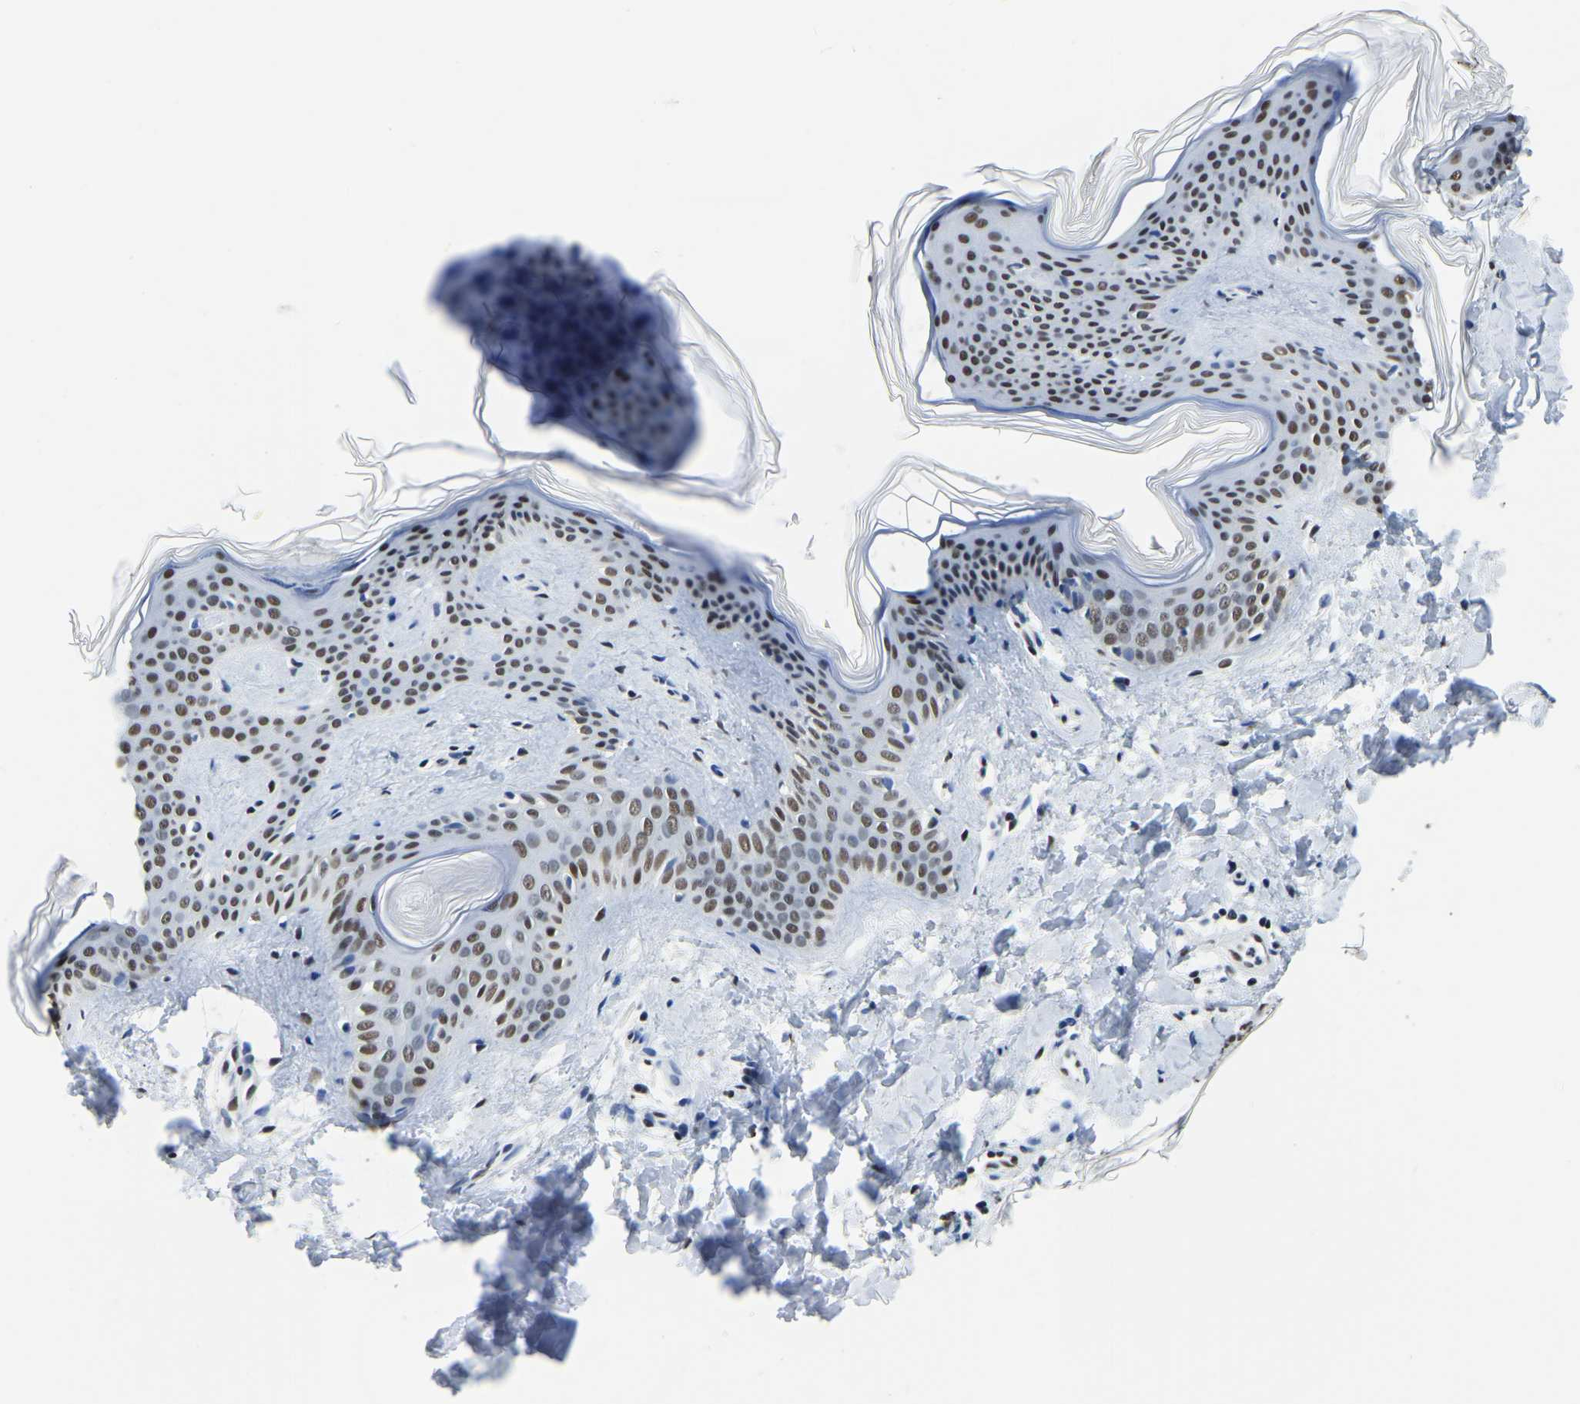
{"staining": {"intensity": "moderate", "quantity": ">75%", "location": "nuclear"}, "tissue": "skin", "cell_type": "Fibroblasts", "image_type": "normal", "snomed": [{"axis": "morphology", "description": "Normal tissue, NOS"}, {"axis": "topography", "description": "Skin"}], "caption": "DAB (3,3'-diaminobenzidine) immunohistochemical staining of normal skin demonstrates moderate nuclear protein staining in approximately >75% of fibroblasts.", "gene": "UBA1", "patient": {"sex": "female", "age": 17}}